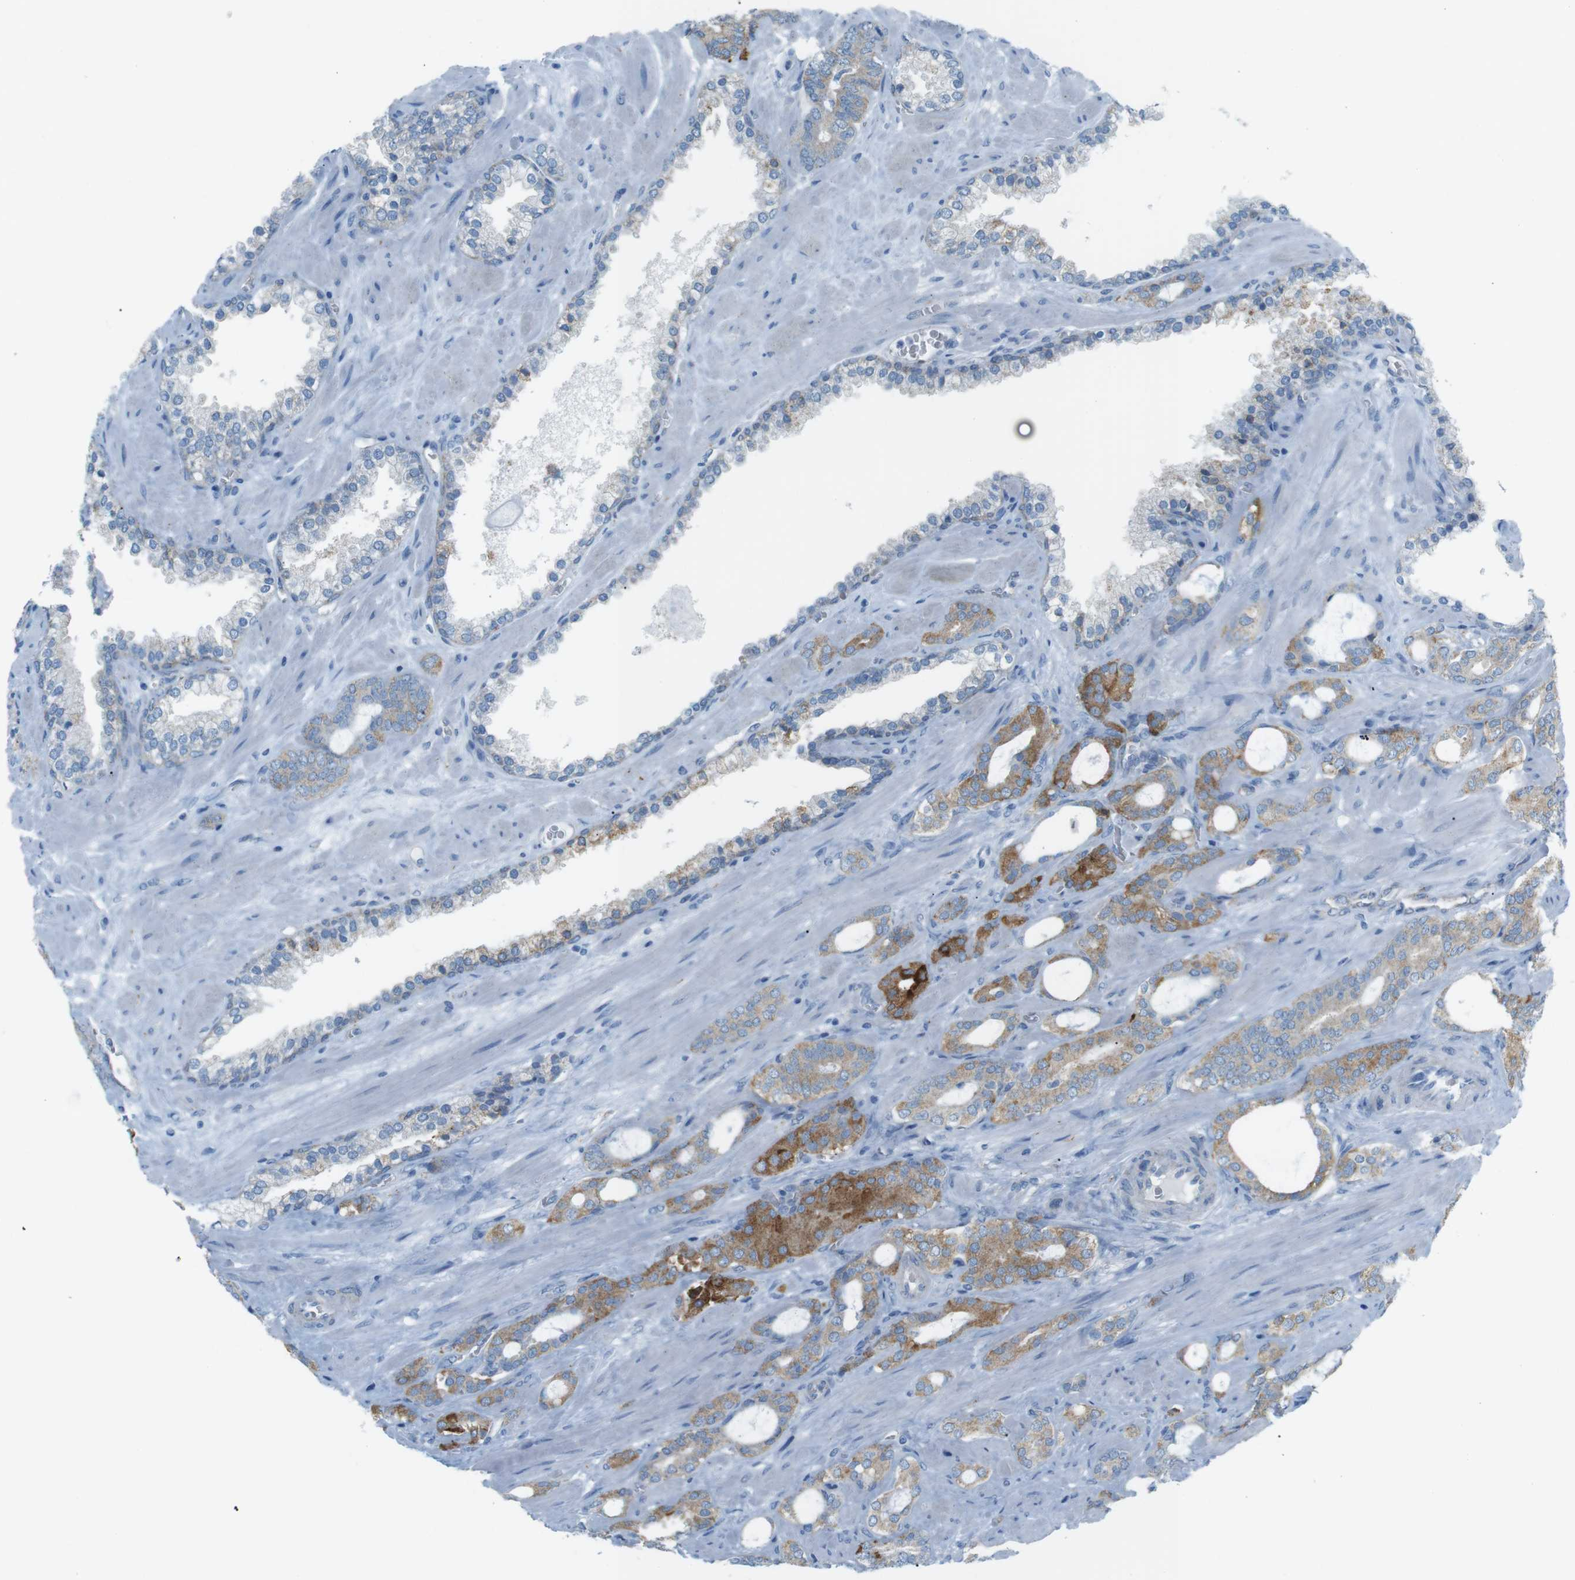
{"staining": {"intensity": "moderate", "quantity": ">75%", "location": "cytoplasmic/membranous"}, "tissue": "prostate cancer", "cell_type": "Tumor cells", "image_type": "cancer", "snomed": [{"axis": "morphology", "description": "Adenocarcinoma, Low grade"}, {"axis": "topography", "description": "Prostate"}], "caption": "Immunohistochemistry image of prostate cancer (adenocarcinoma (low-grade)) stained for a protein (brown), which exhibits medium levels of moderate cytoplasmic/membranous positivity in approximately >75% of tumor cells.", "gene": "VAMP1", "patient": {"sex": "male", "age": 63}}